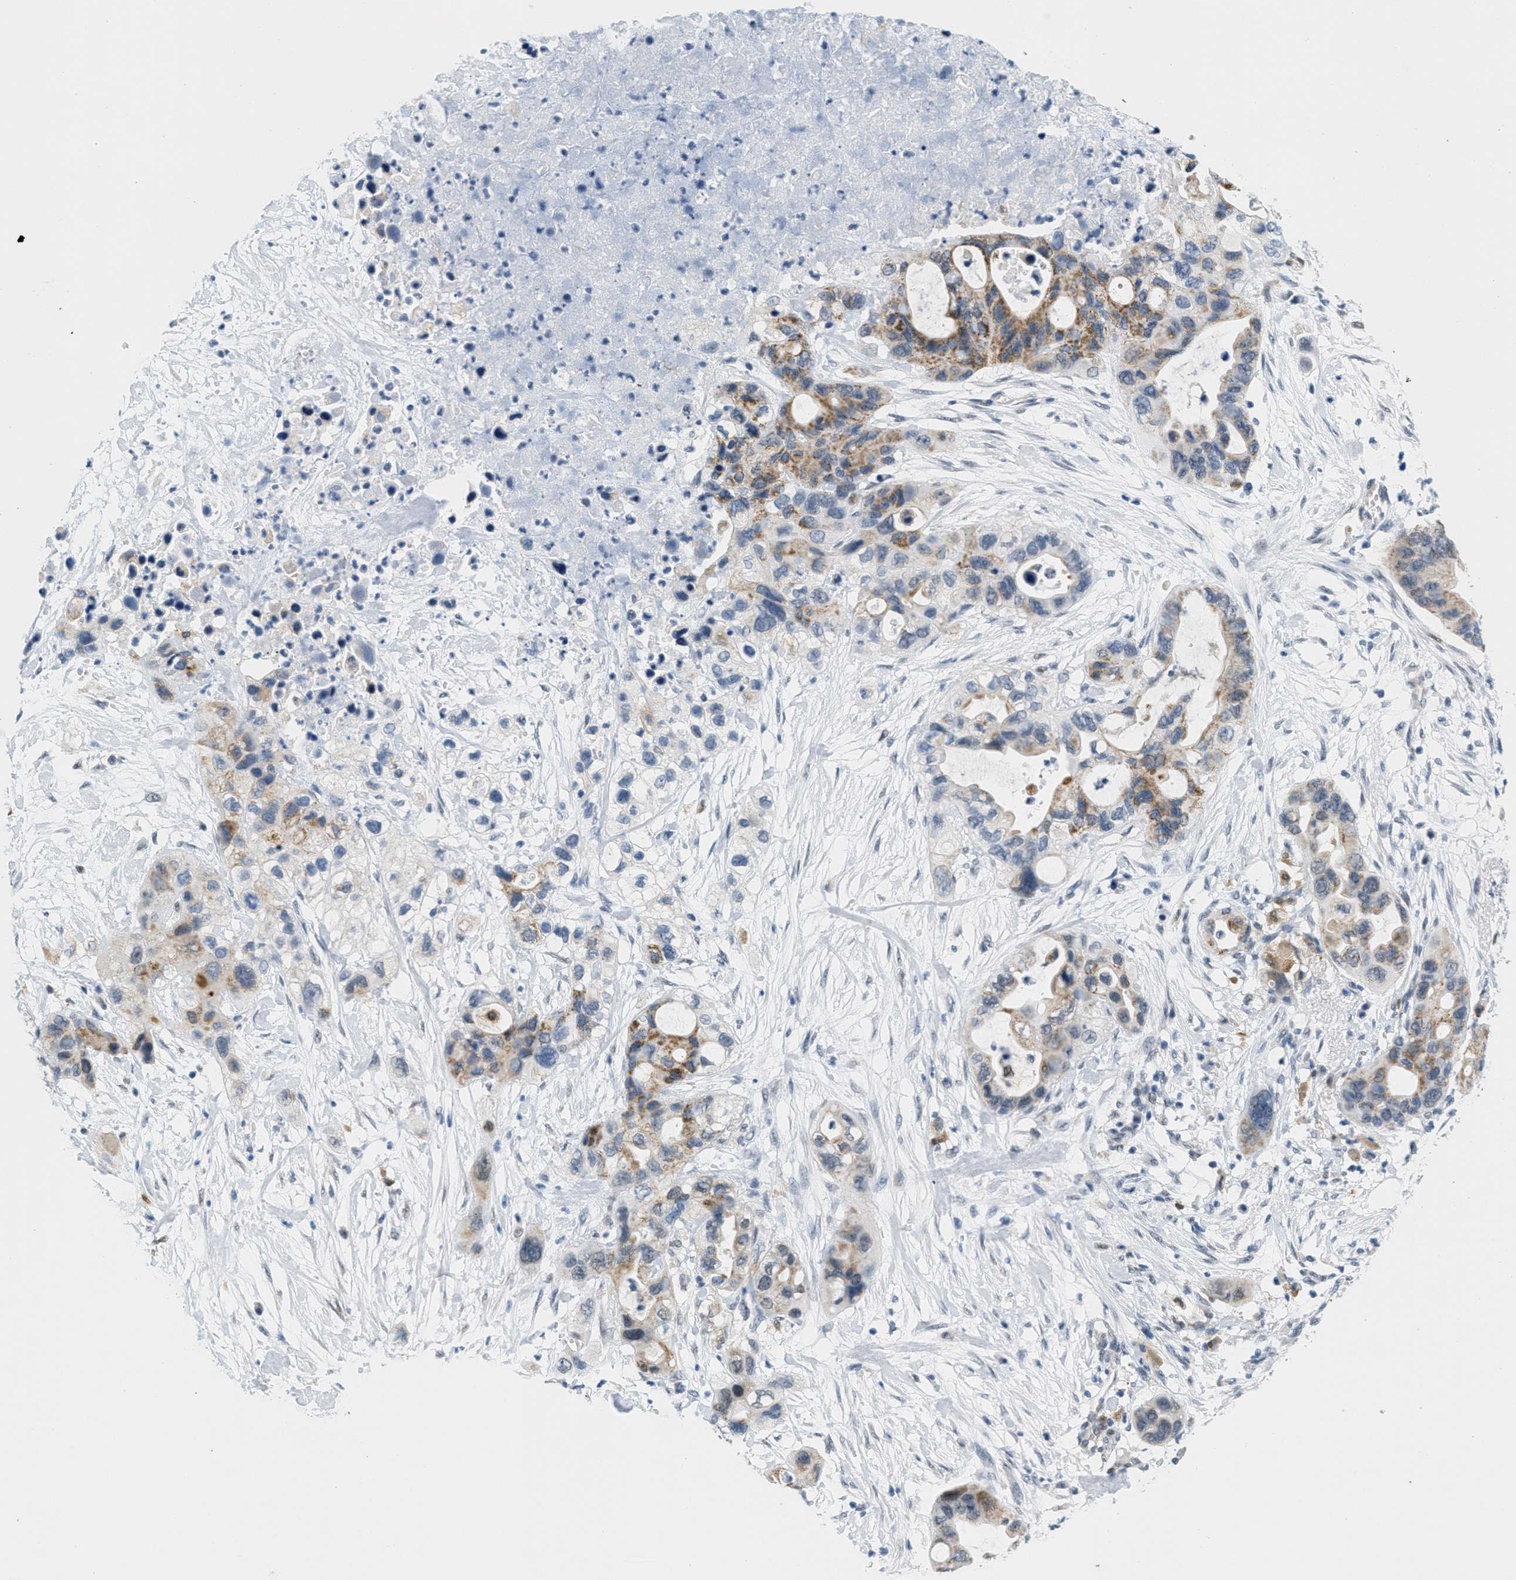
{"staining": {"intensity": "moderate", "quantity": "25%-75%", "location": "cytoplasmic/membranous"}, "tissue": "pancreatic cancer", "cell_type": "Tumor cells", "image_type": "cancer", "snomed": [{"axis": "morphology", "description": "Adenocarcinoma, NOS"}, {"axis": "topography", "description": "Pancreas"}], "caption": "Moderate cytoplasmic/membranous protein expression is present in approximately 25%-75% of tumor cells in adenocarcinoma (pancreatic).", "gene": "HS3ST2", "patient": {"sex": "female", "age": 71}}